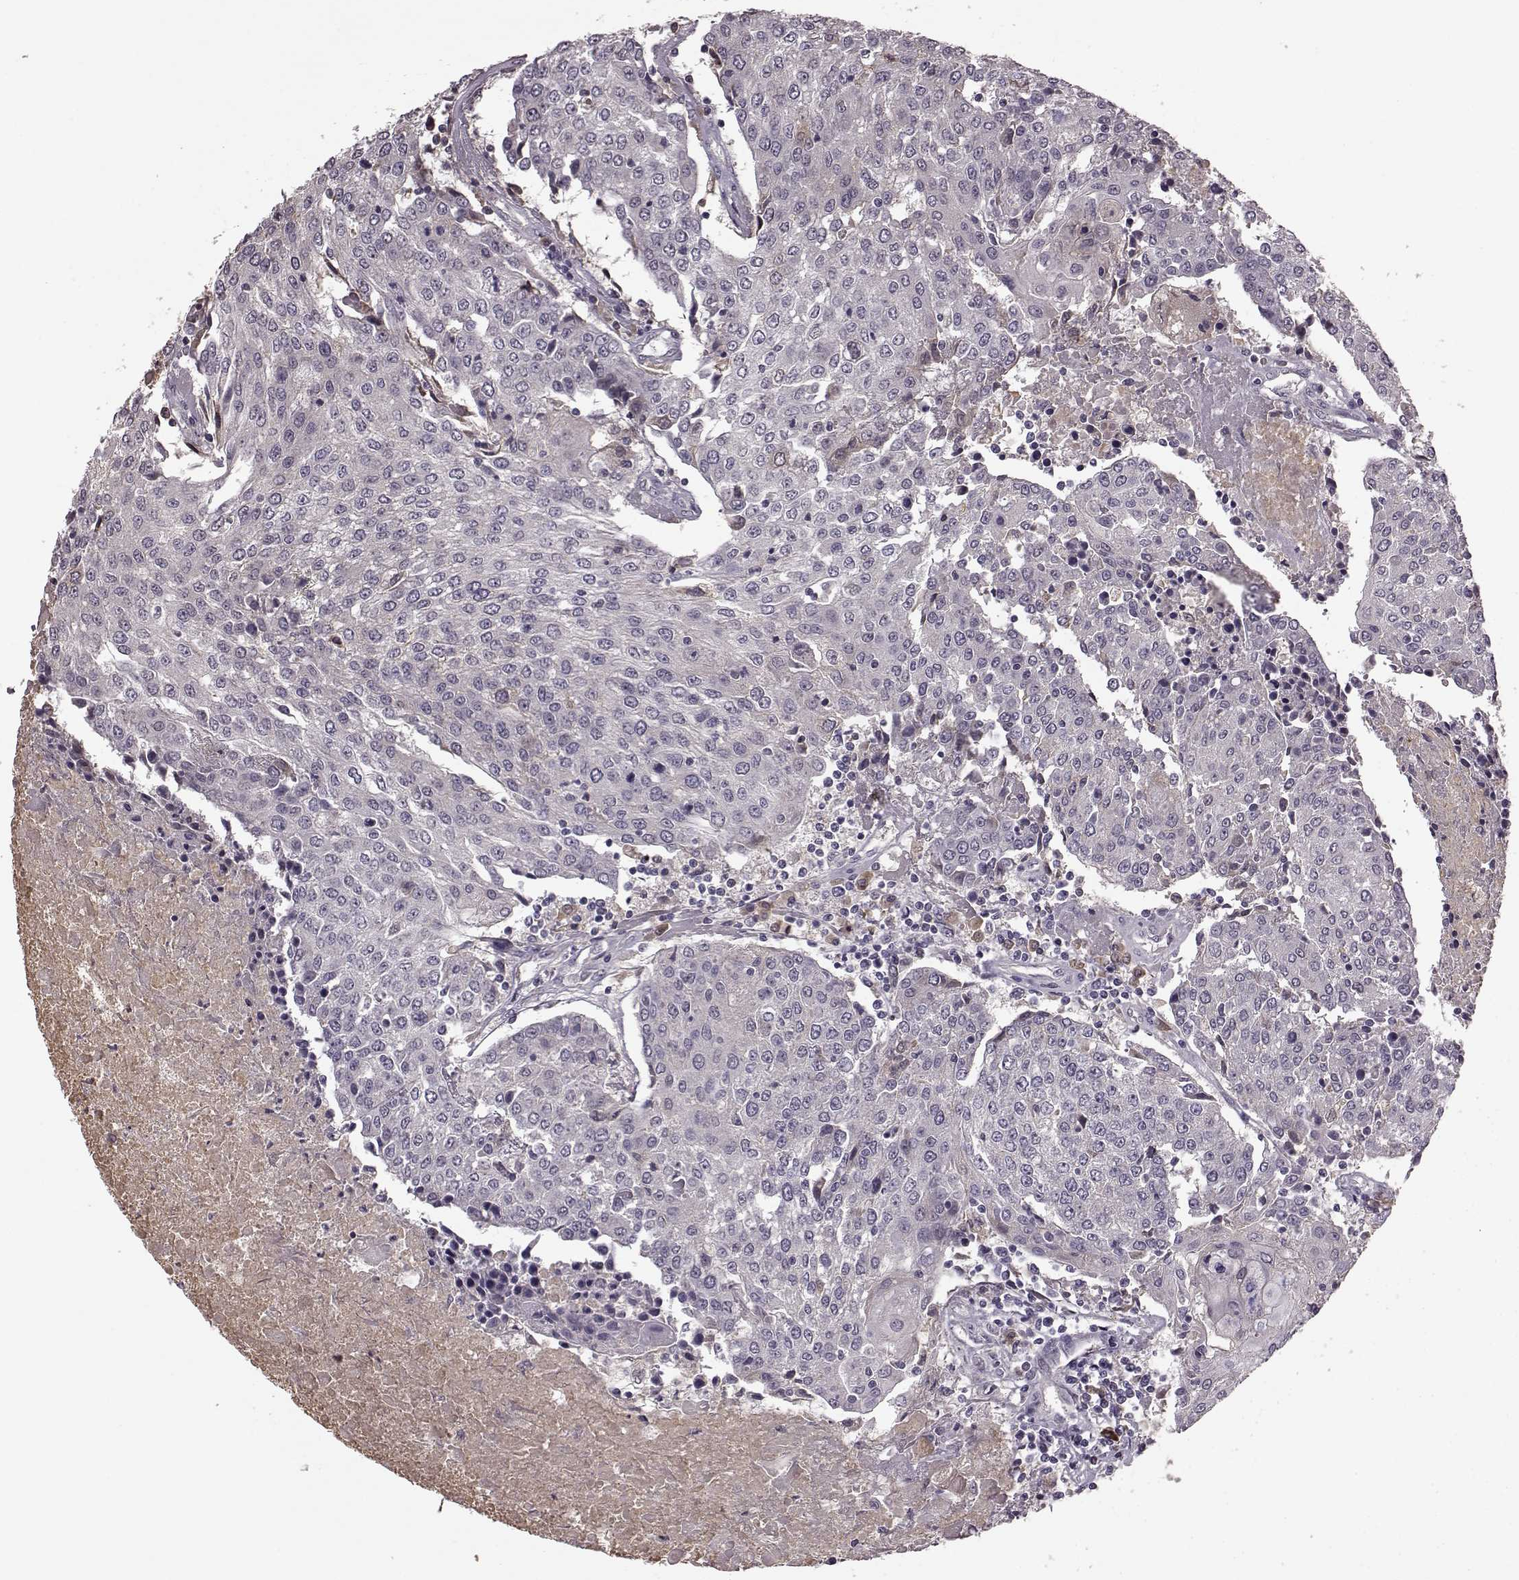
{"staining": {"intensity": "negative", "quantity": "none", "location": "none"}, "tissue": "urothelial cancer", "cell_type": "Tumor cells", "image_type": "cancer", "snomed": [{"axis": "morphology", "description": "Urothelial carcinoma, High grade"}, {"axis": "topography", "description": "Urinary bladder"}], "caption": "Urothelial cancer stained for a protein using IHC demonstrates no positivity tumor cells.", "gene": "NRL", "patient": {"sex": "female", "age": 85}}